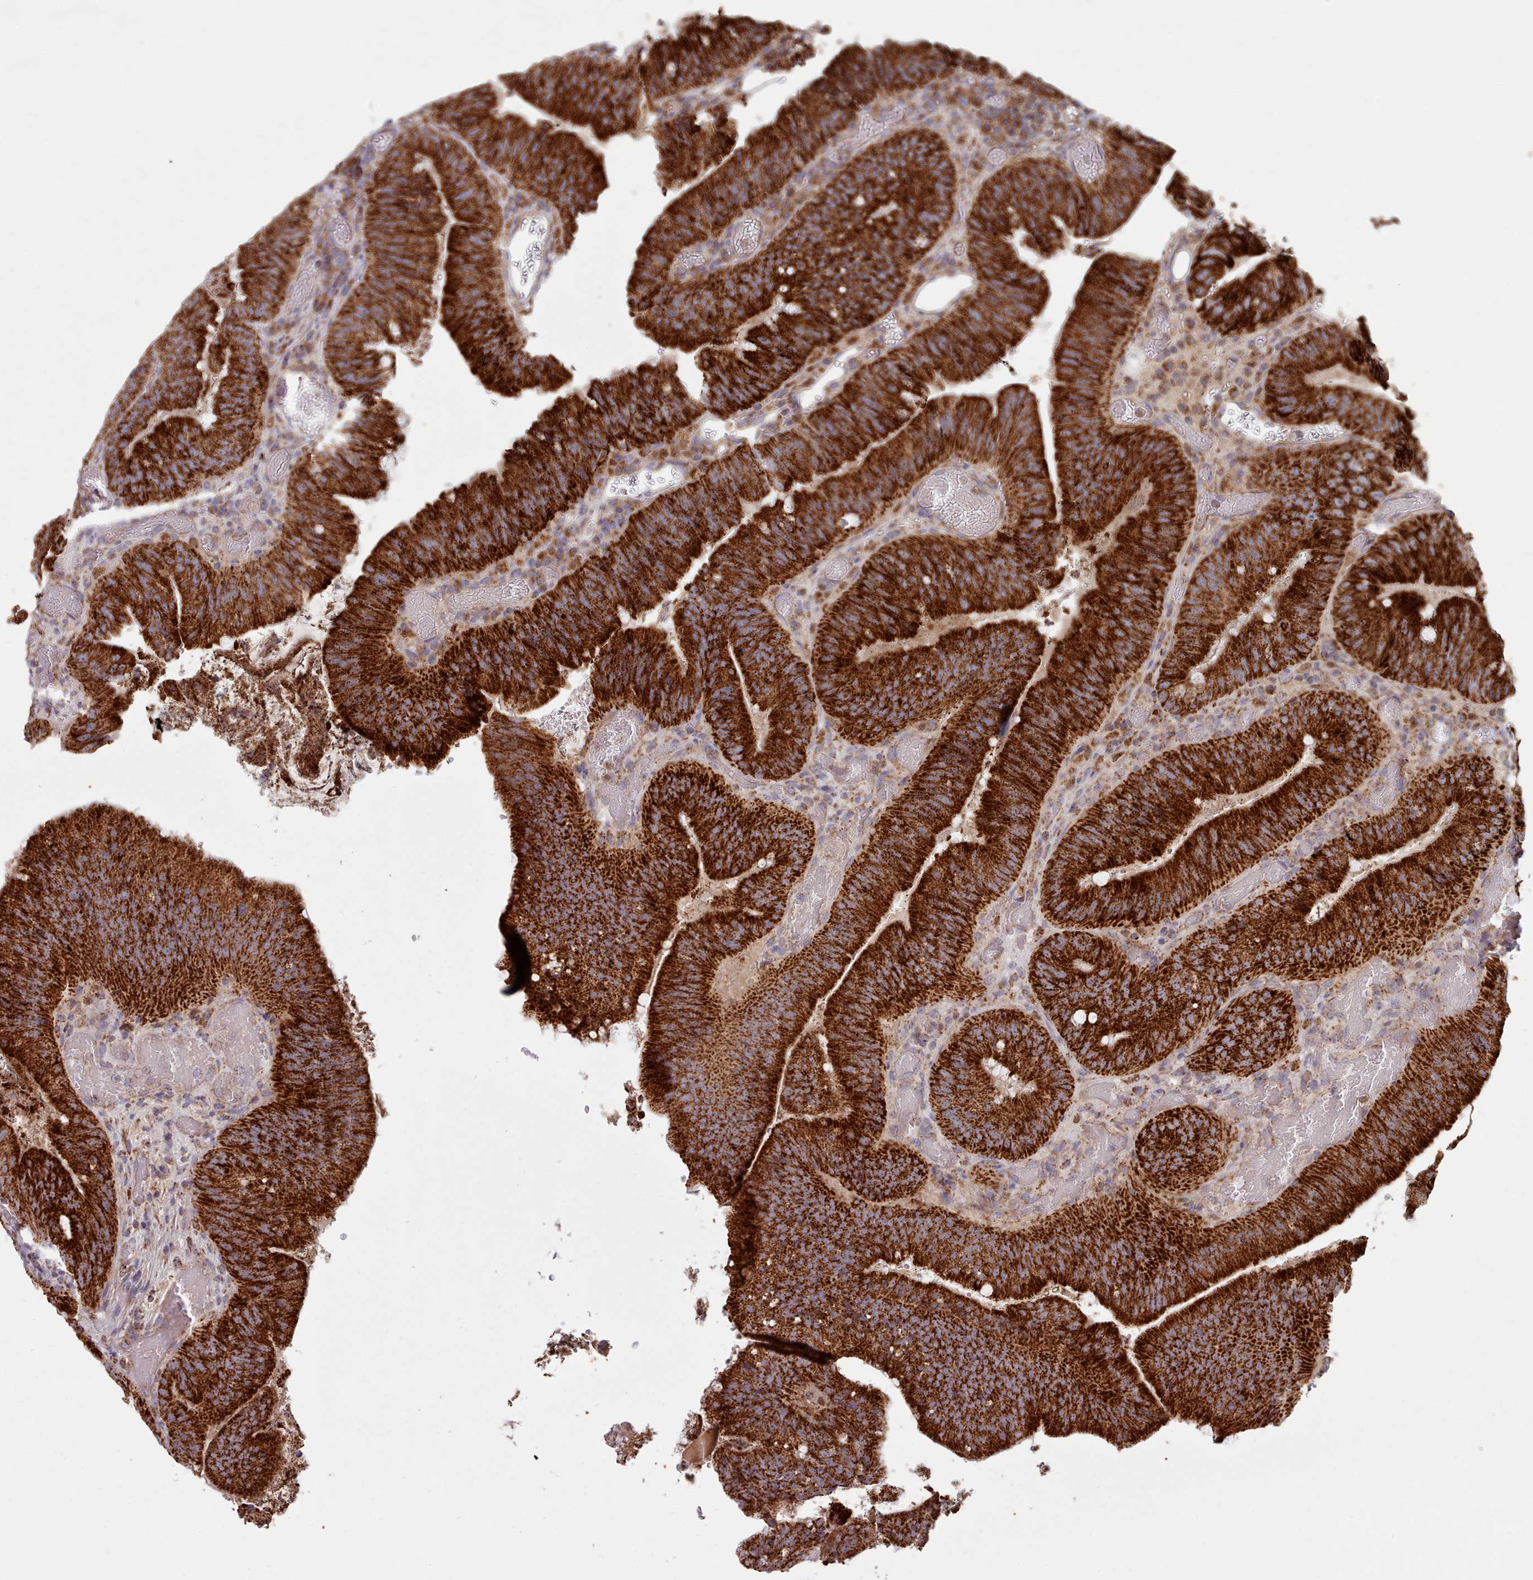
{"staining": {"intensity": "strong", "quantity": ">75%", "location": "cytoplasmic/membranous"}, "tissue": "colorectal cancer", "cell_type": "Tumor cells", "image_type": "cancer", "snomed": [{"axis": "morphology", "description": "Adenocarcinoma, NOS"}, {"axis": "topography", "description": "Colon"}], "caption": "This is an image of immunohistochemistry (IHC) staining of colorectal cancer (adenocarcinoma), which shows strong staining in the cytoplasmic/membranous of tumor cells.", "gene": "HSDL2", "patient": {"sex": "female", "age": 43}}